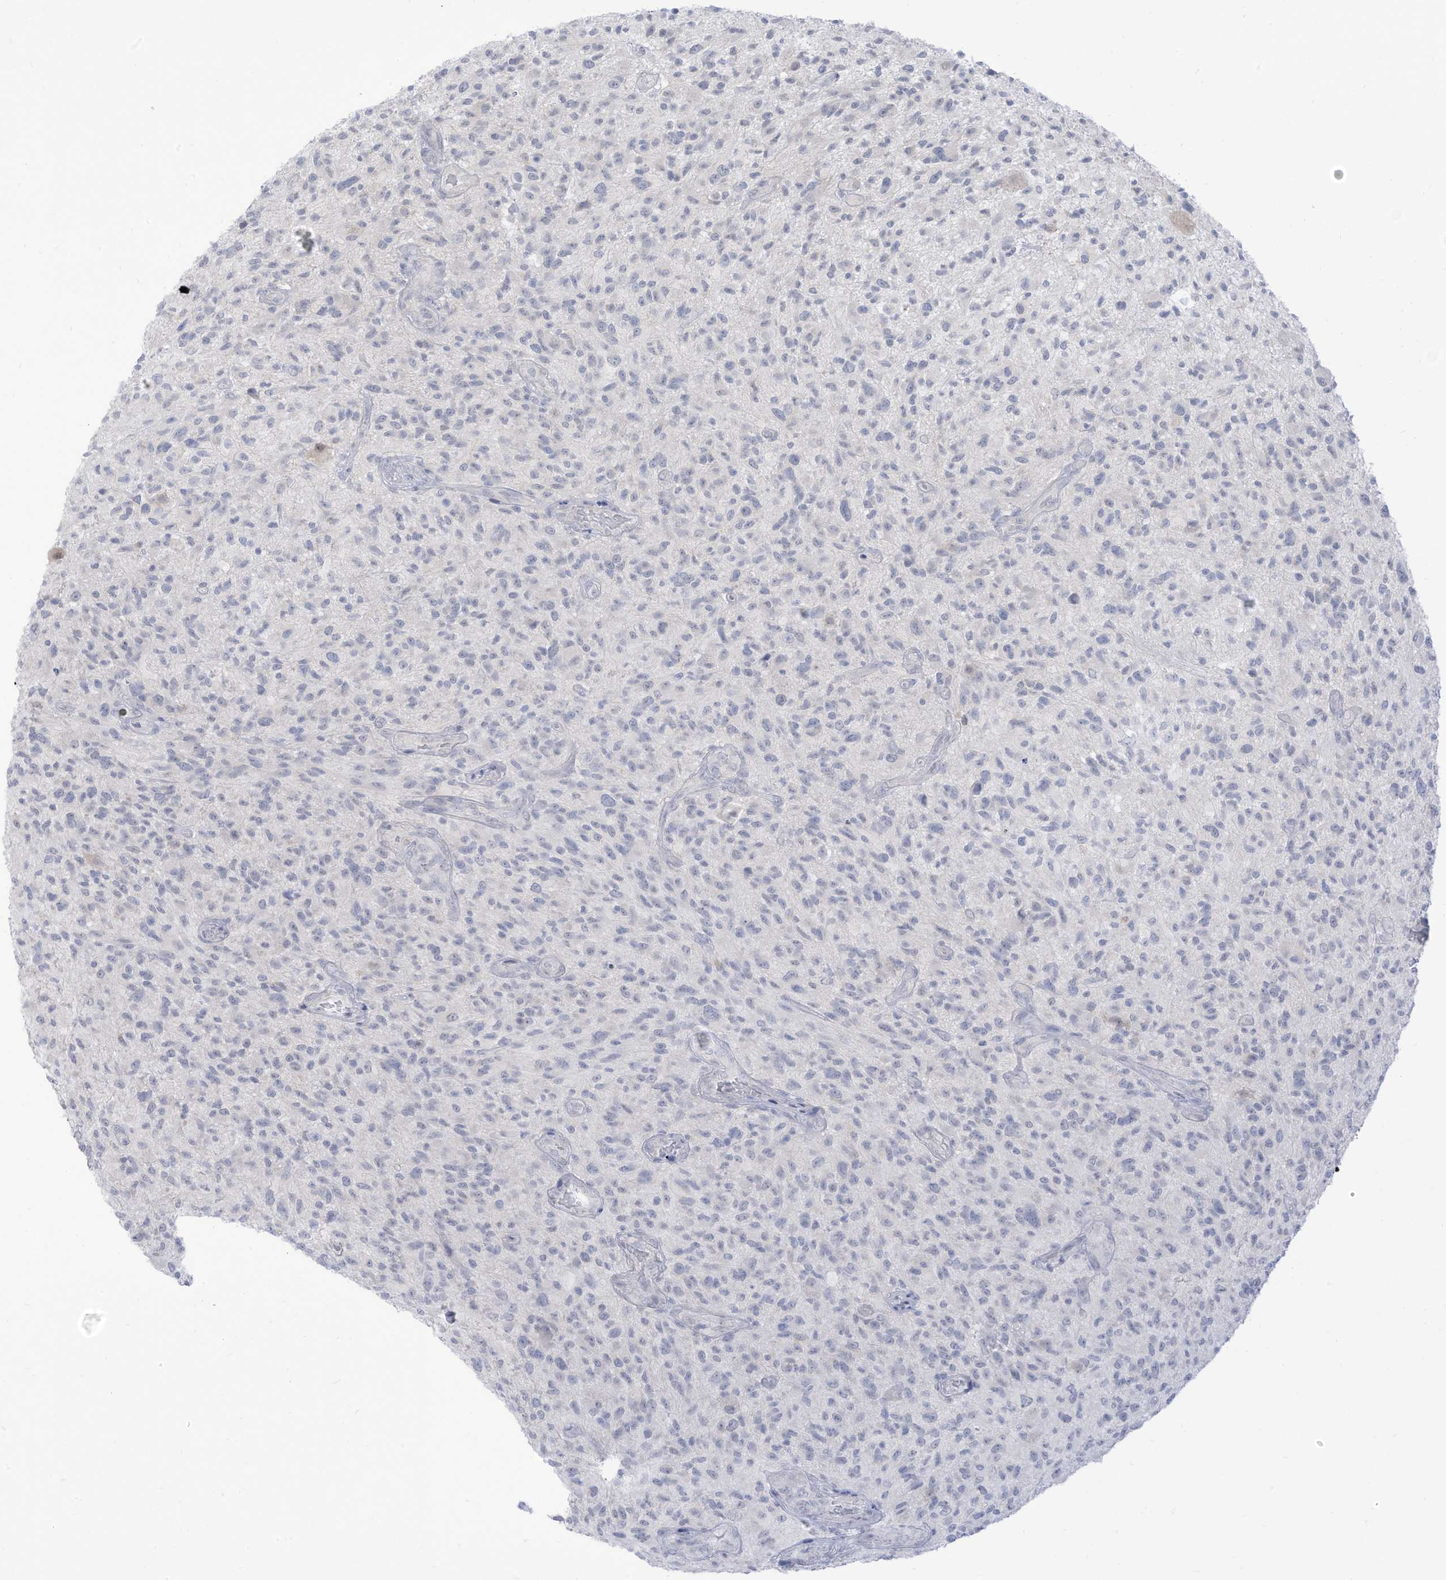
{"staining": {"intensity": "negative", "quantity": "none", "location": "none"}, "tissue": "glioma", "cell_type": "Tumor cells", "image_type": "cancer", "snomed": [{"axis": "morphology", "description": "Glioma, malignant, High grade"}, {"axis": "topography", "description": "Brain"}], "caption": "Immunohistochemical staining of human malignant glioma (high-grade) demonstrates no significant staining in tumor cells.", "gene": "OGT", "patient": {"sex": "male", "age": 47}}